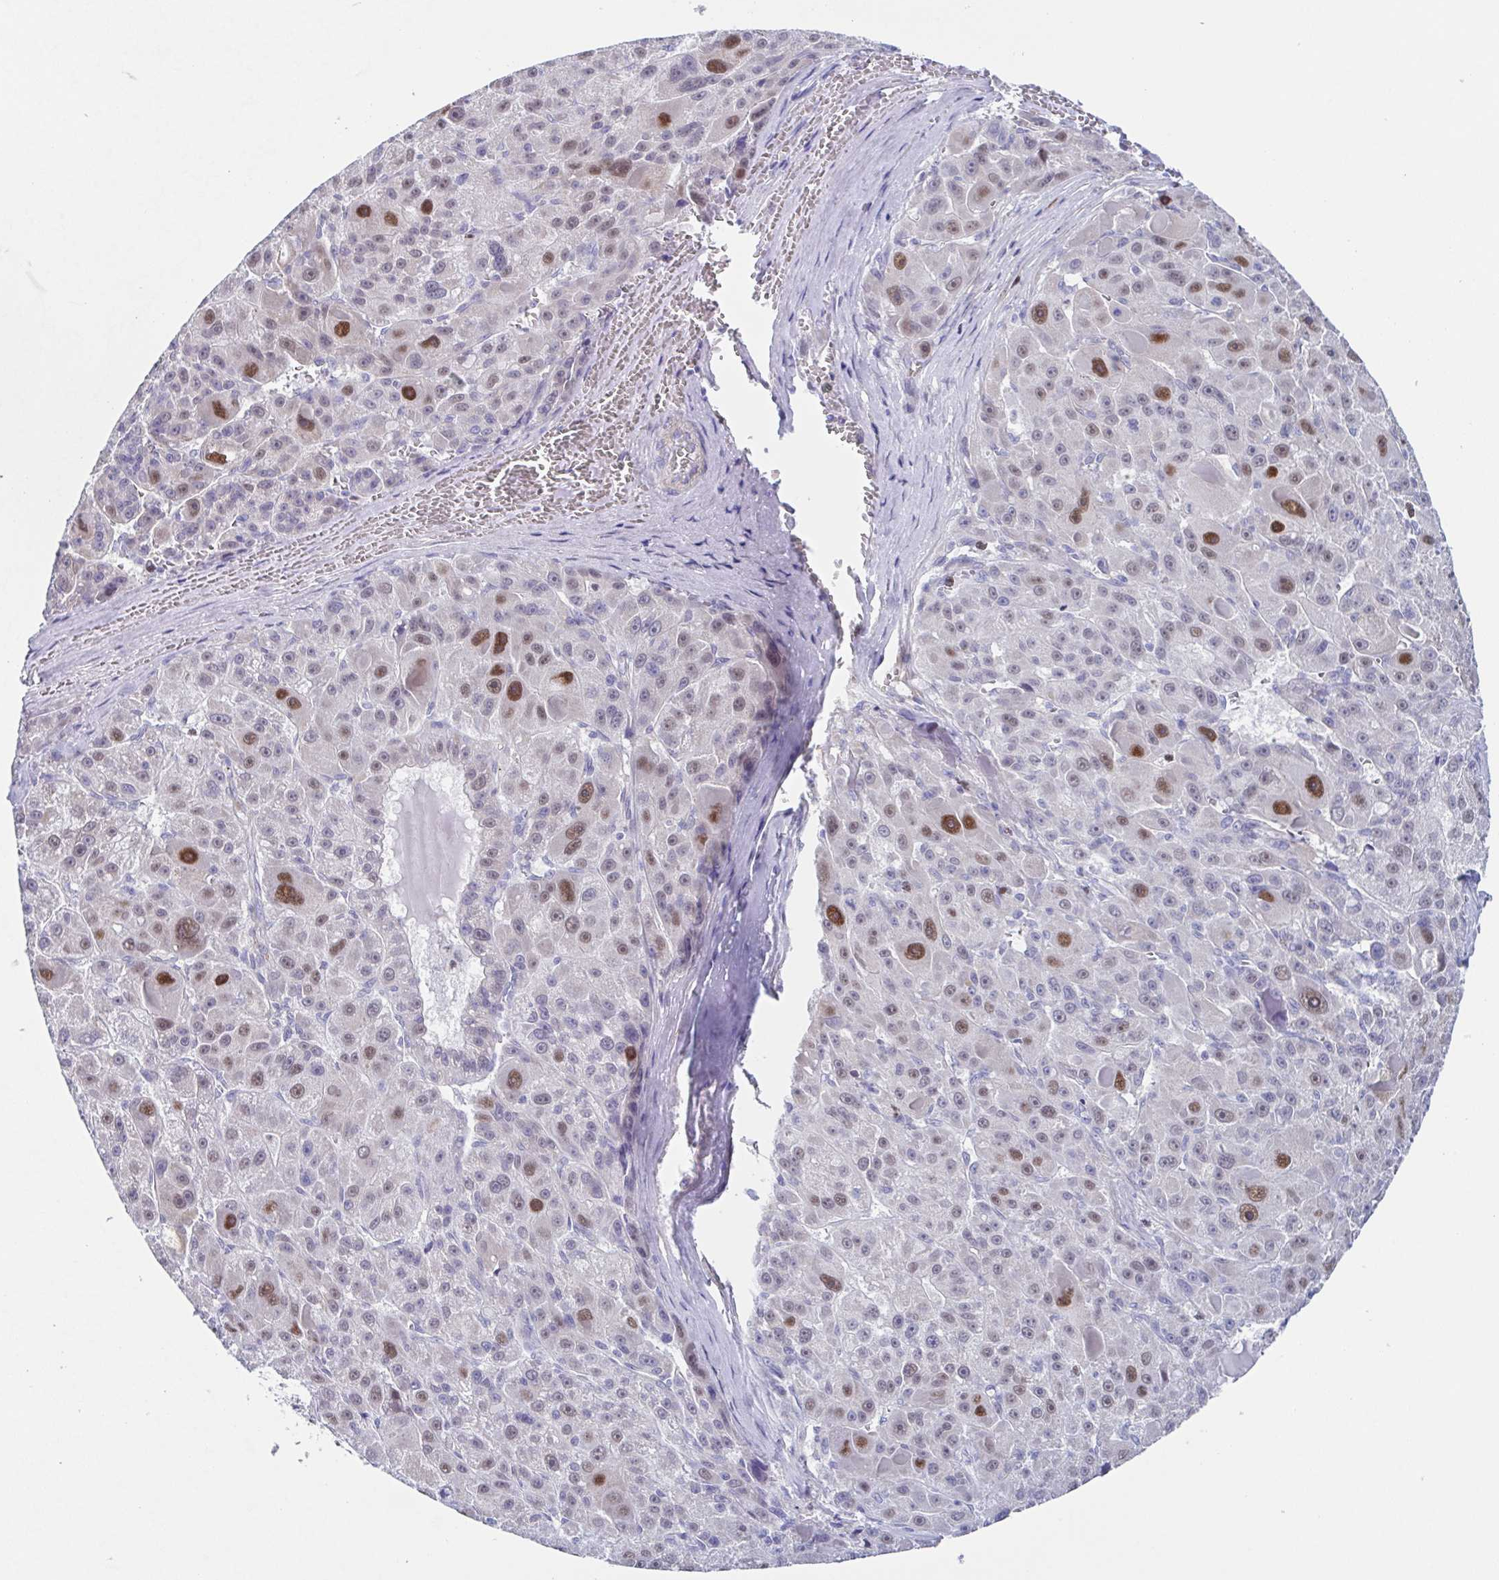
{"staining": {"intensity": "moderate", "quantity": "<25%", "location": "nuclear"}, "tissue": "liver cancer", "cell_type": "Tumor cells", "image_type": "cancer", "snomed": [{"axis": "morphology", "description": "Carcinoma, Hepatocellular, NOS"}, {"axis": "topography", "description": "Liver"}], "caption": "Tumor cells reveal low levels of moderate nuclear positivity in approximately <25% of cells in liver cancer (hepatocellular carcinoma).", "gene": "PBOV1", "patient": {"sex": "male", "age": 76}}